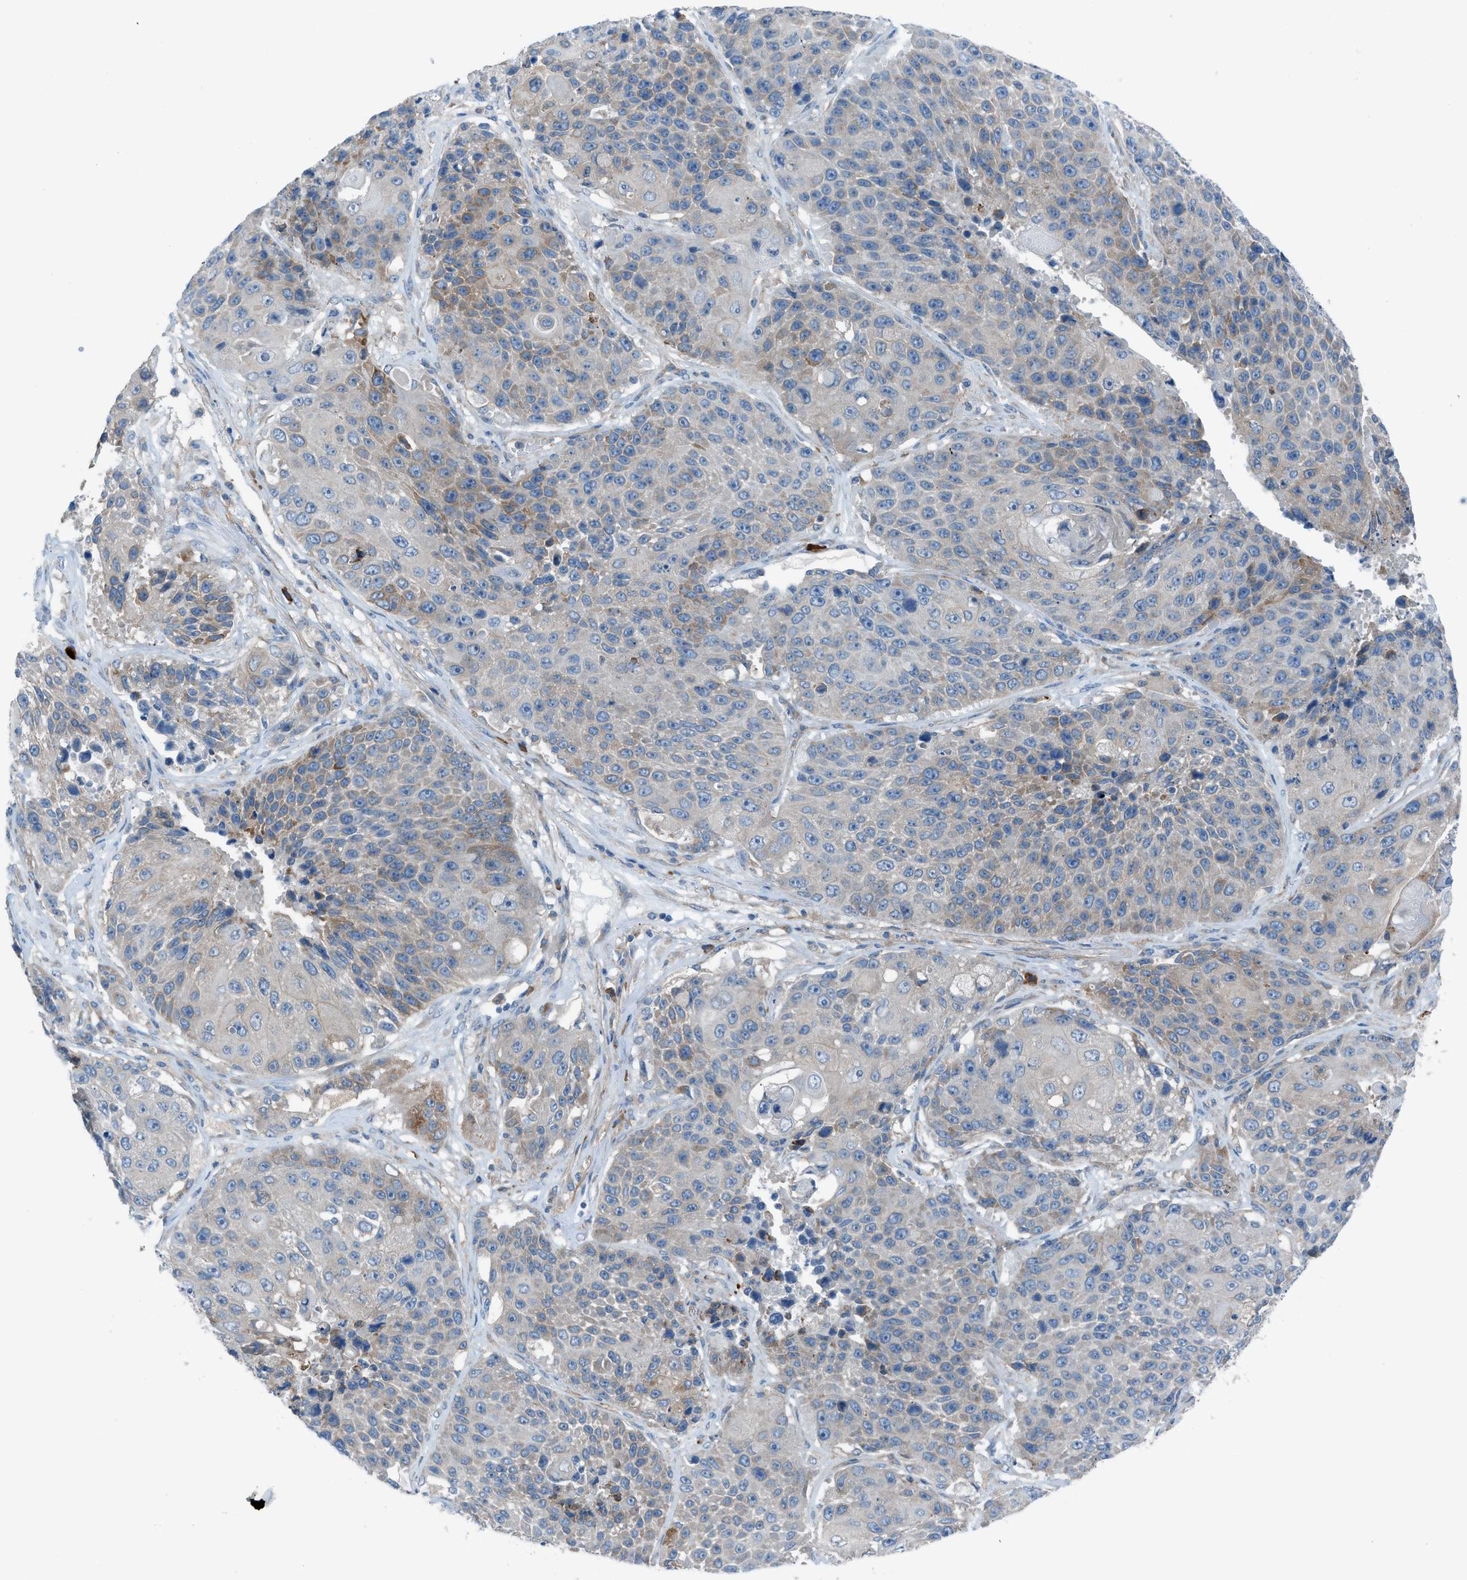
{"staining": {"intensity": "moderate", "quantity": "<25%", "location": "cytoplasmic/membranous"}, "tissue": "lung cancer", "cell_type": "Tumor cells", "image_type": "cancer", "snomed": [{"axis": "morphology", "description": "Squamous cell carcinoma, NOS"}, {"axis": "topography", "description": "Lung"}], "caption": "A histopathology image of lung cancer (squamous cell carcinoma) stained for a protein reveals moderate cytoplasmic/membranous brown staining in tumor cells.", "gene": "HEG1", "patient": {"sex": "male", "age": 61}}